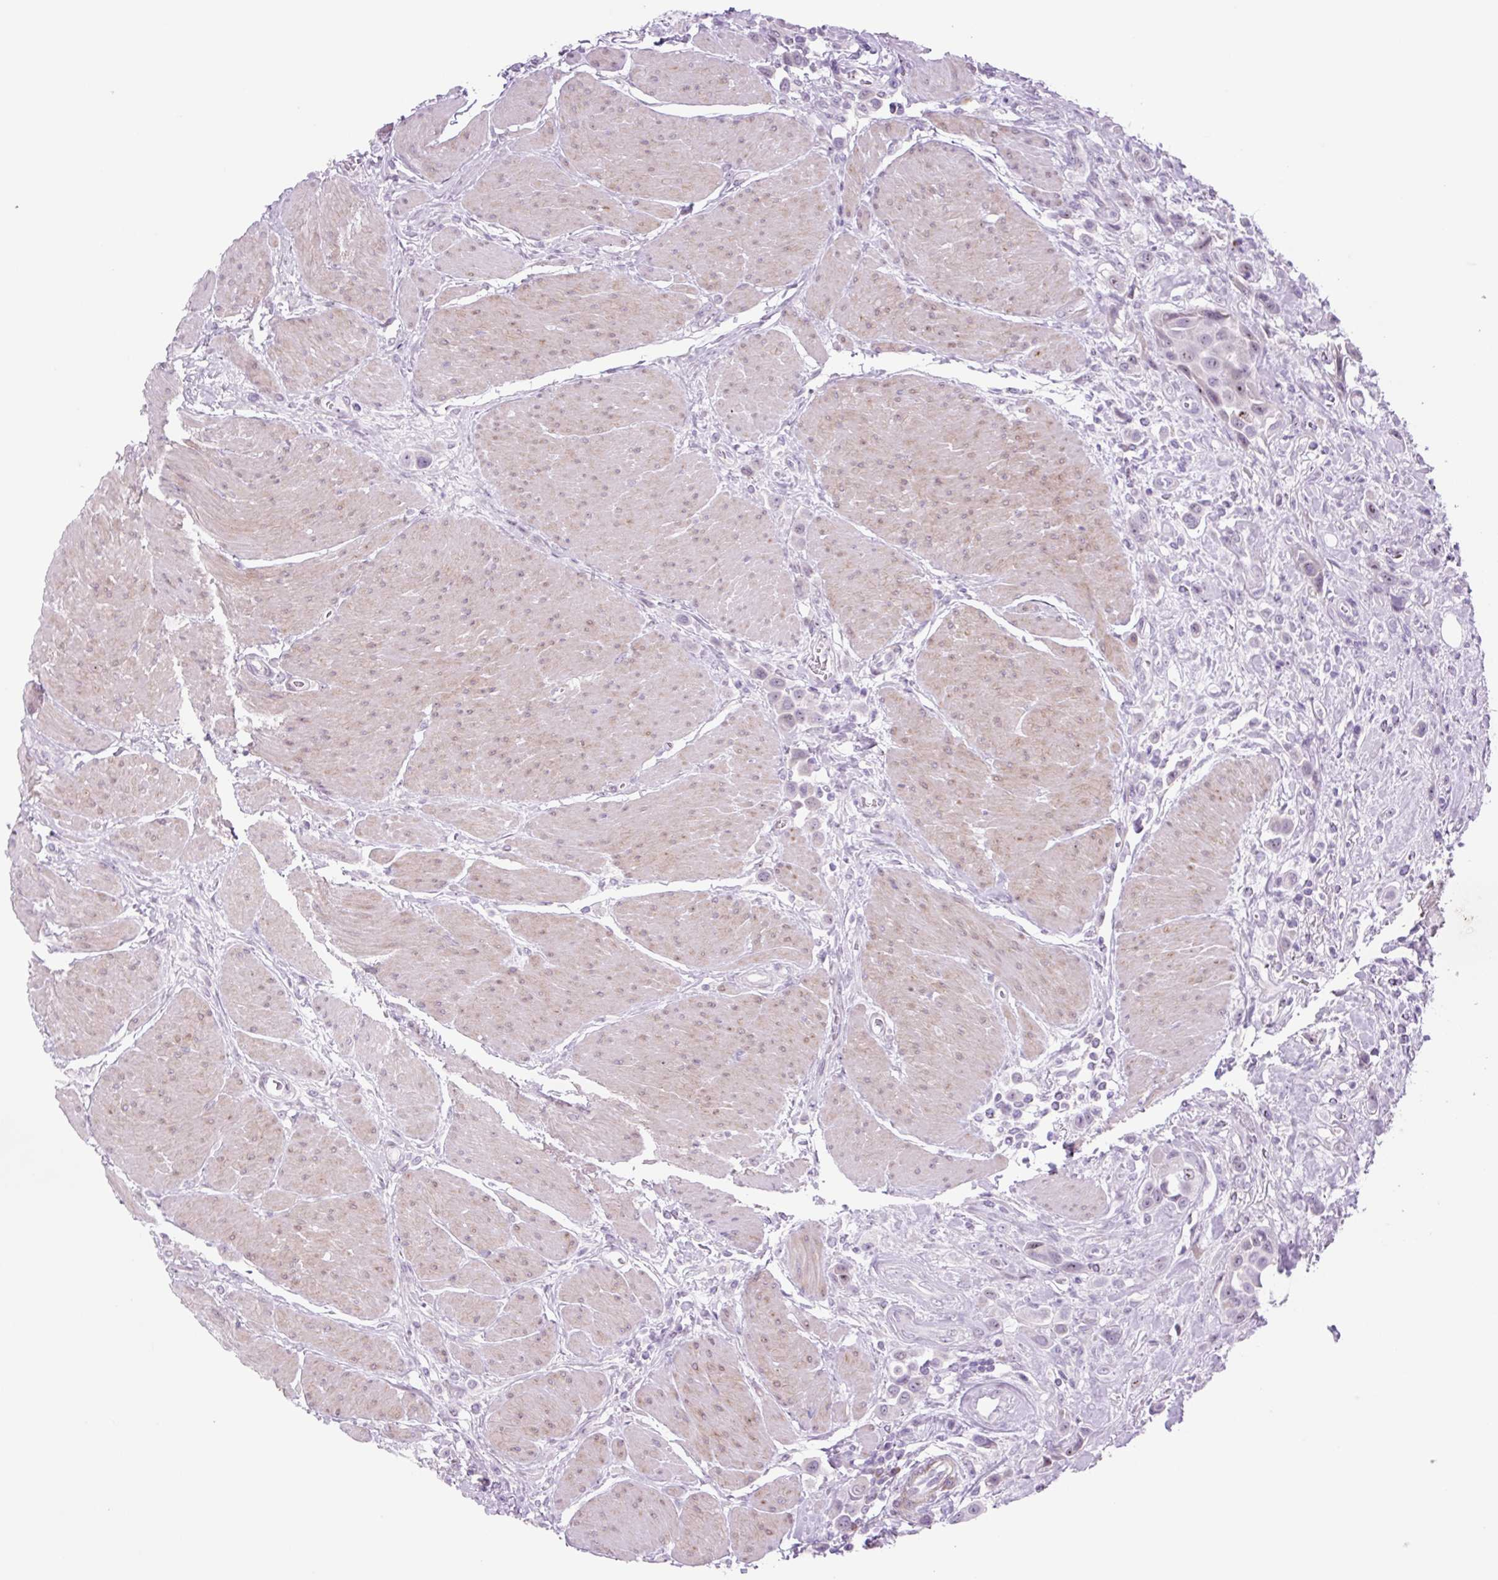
{"staining": {"intensity": "negative", "quantity": "none", "location": "none"}, "tissue": "urothelial cancer", "cell_type": "Tumor cells", "image_type": "cancer", "snomed": [{"axis": "morphology", "description": "Urothelial carcinoma, High grade"}, {"axis": "topography", "description": "Urinary bladder"}], "caption": "Tumor cells are negative for brown protein staining in urothelial cancer. (Immunohistochemistry (ihc), brightfield microscopy, high magnification).", "gene": "RRS1", "patient": {"sex": "male", "age": 50}}